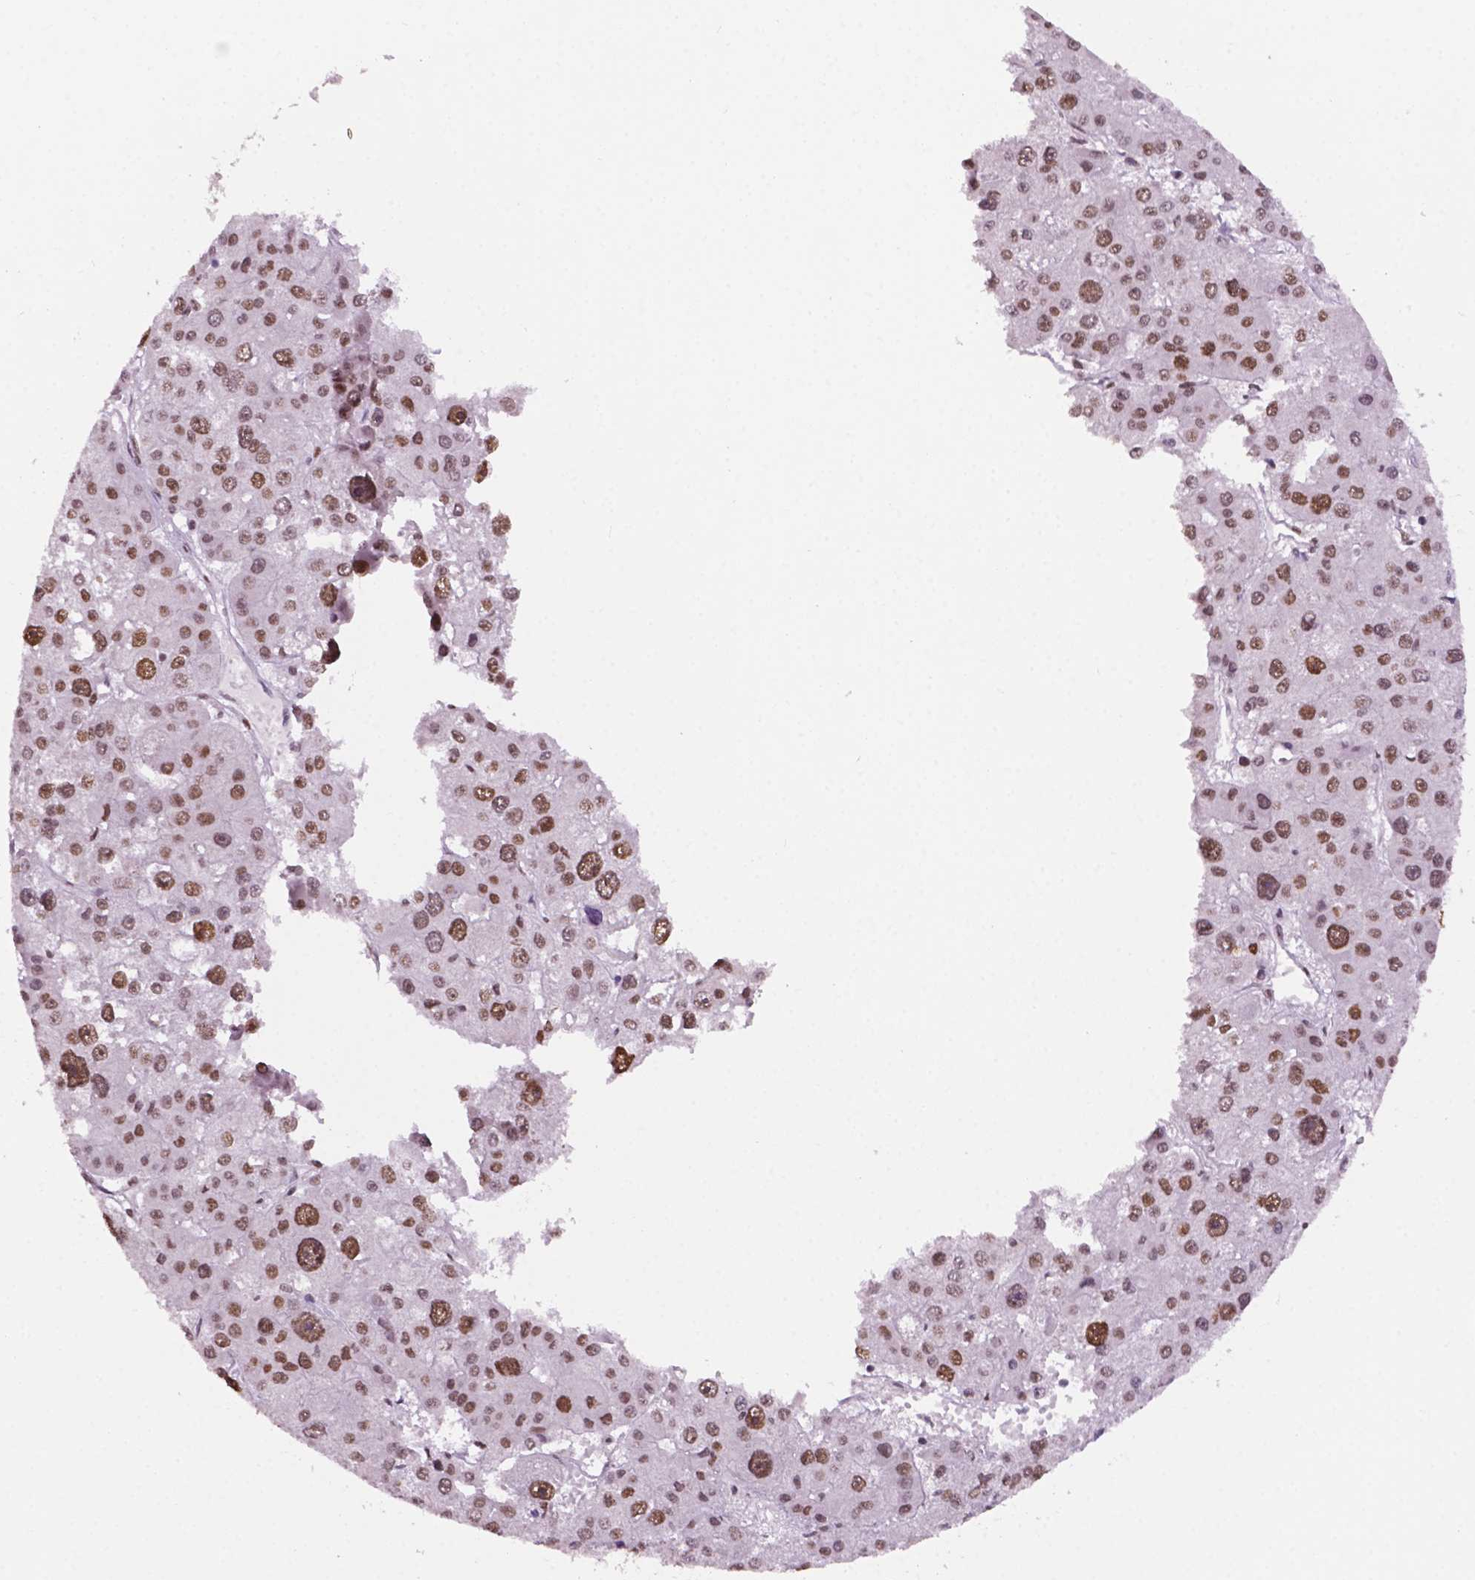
{"staining": {"intensity": "weak", "quantity": ">75%", "location": "nuclear"}, "tissue": "liver cancer", "cell_type": "Tumor cells", "image_type": "cancer", "snomed": [{"axis": "morphology", "description": "Carcinoma, Hepatocellular, NOS"}, {"axis": "topography", "description": "Liver"}], "caption": "Brown immunohistochemical staining in liver cancer displays weak nuclear expression in about >75% of tumor cells.", "gene": "MLH1", "patient": {"sex": "male", "age": 73}}